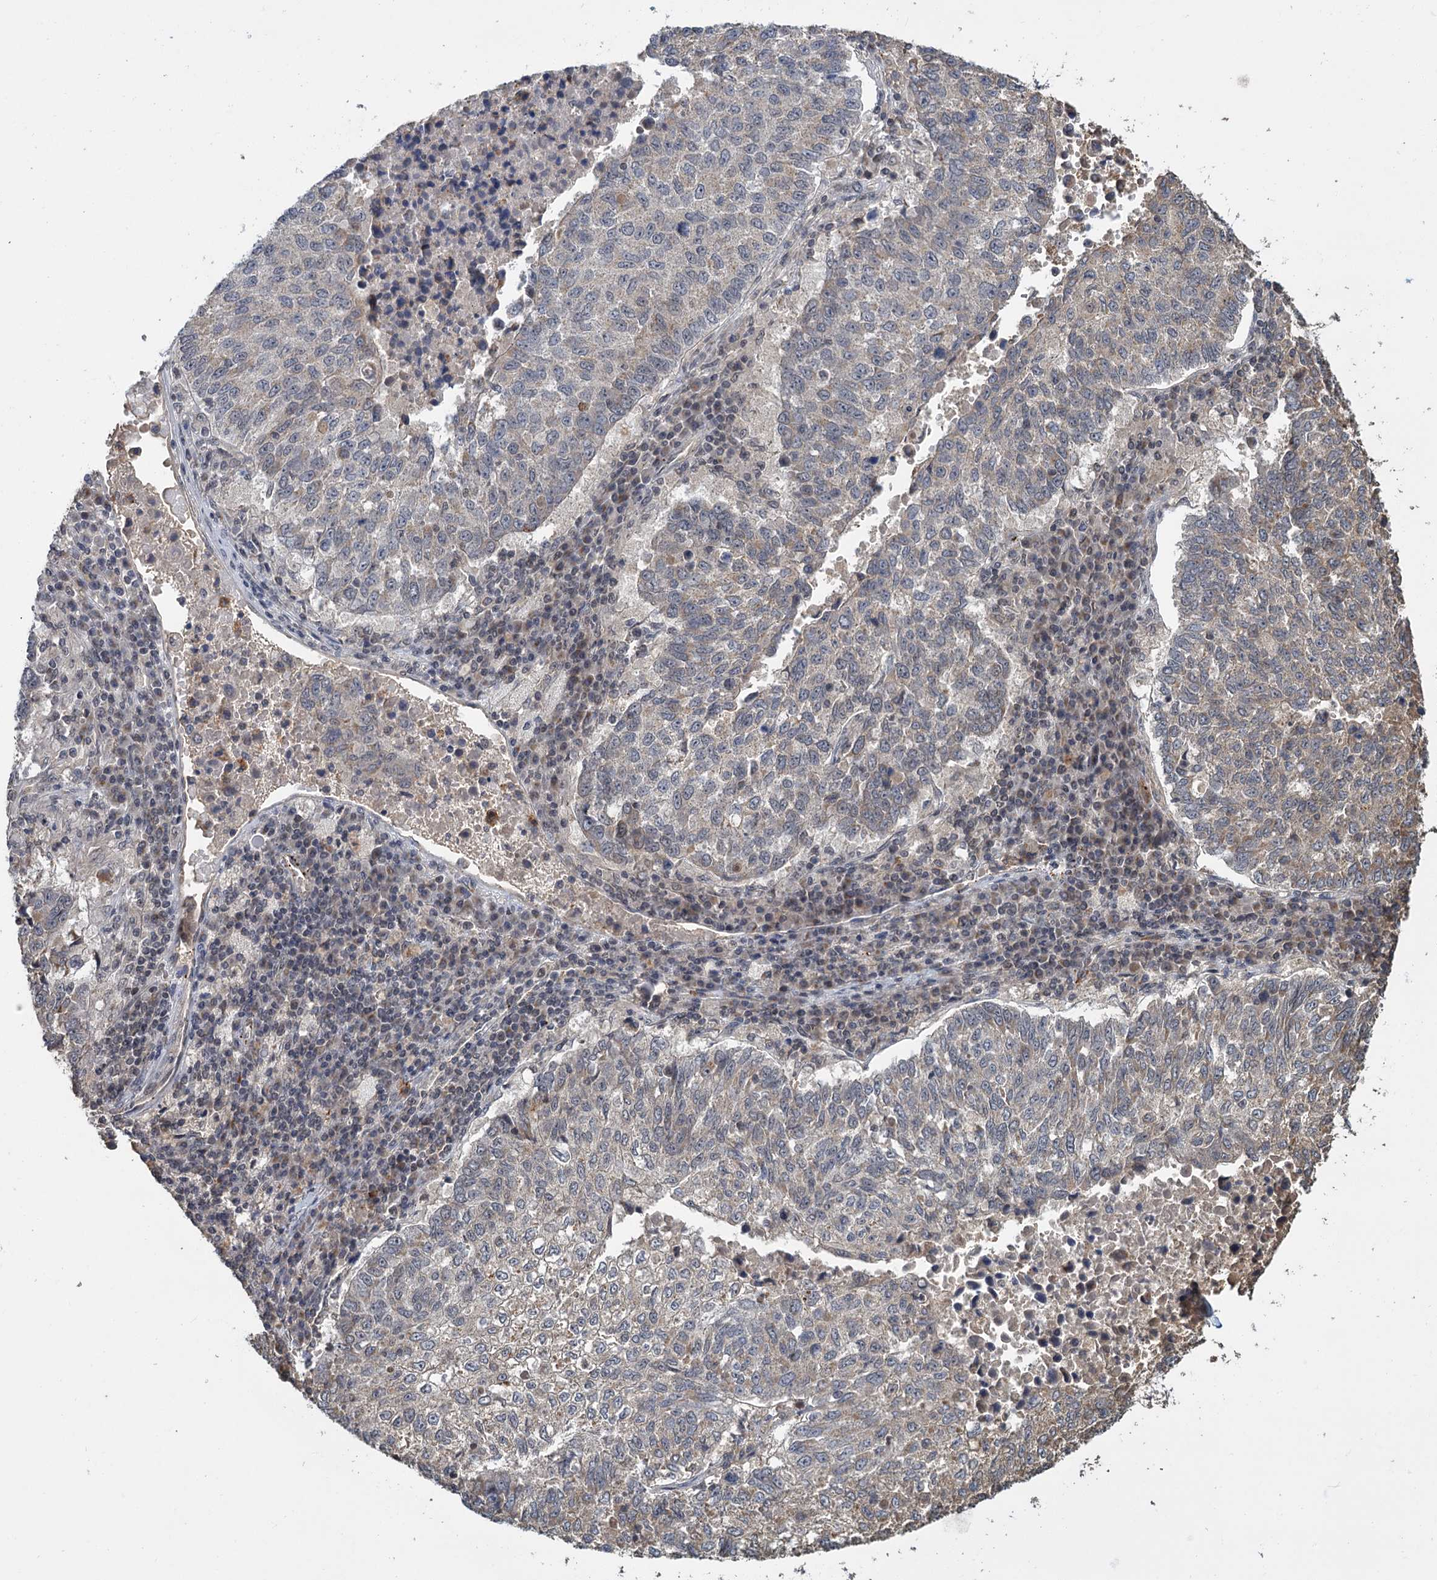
{"staining": {"intensity": "weak", "quantity": "<25%", "location": "cytoplasmic/membranous"}, "tissue": "lung cancer", "cell_type": "Tumor cells", "image_type": "cancer", "snomed": [{"axis": "morphology", "description": "Squamous cell carcinoma, NOS"}, {"axis": "topography", "description": "Lung"}], "caption": "A high-resolution photomicrograph shows immunohistochemistry staining of lung cancer (squamous cell carcinoma), which demonstrates no significant positivity in tumor cells.", "gene": "KANSL2", "patient": {"sex": "male", "age": 73}}